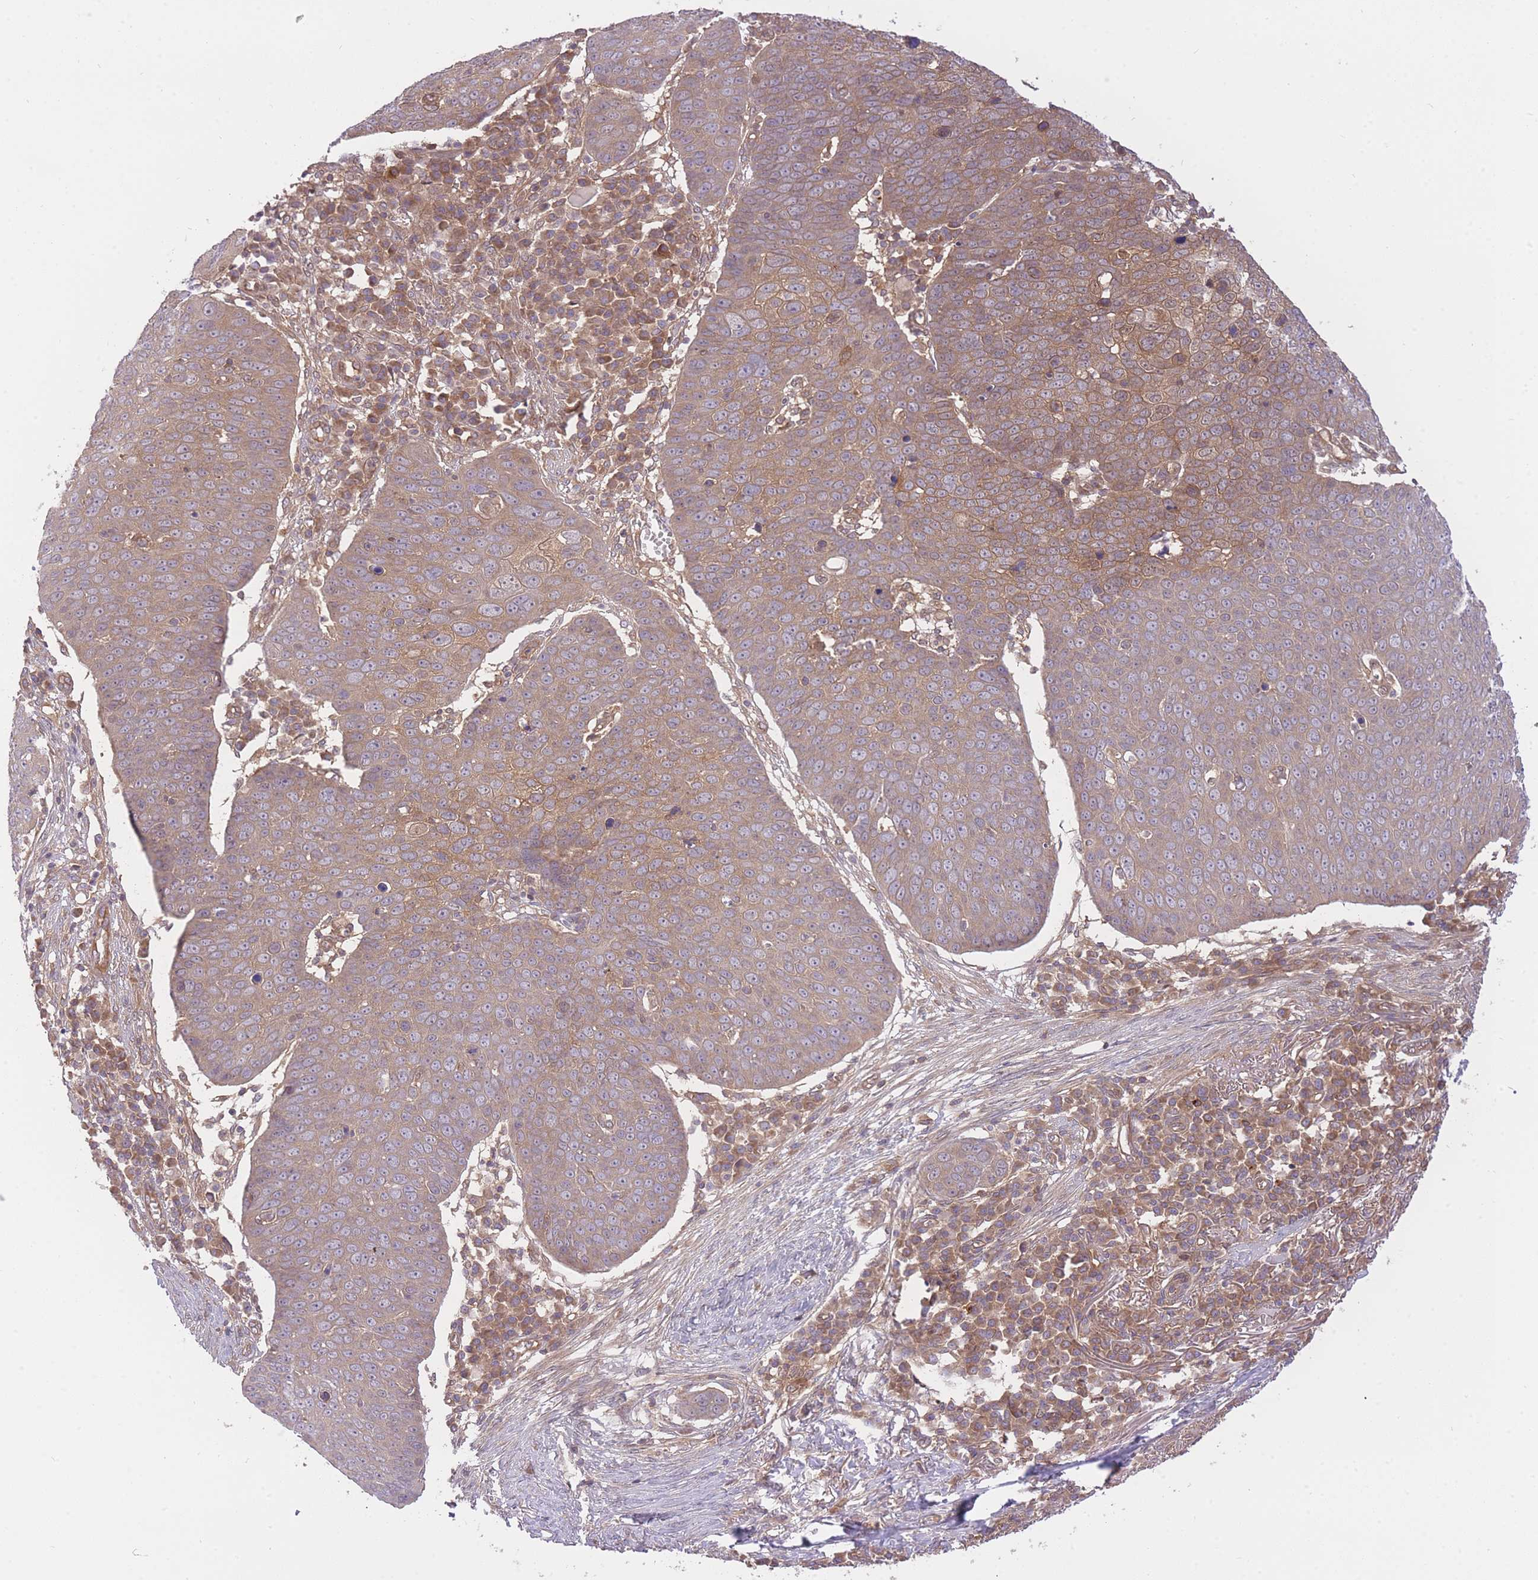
{"staining": {"intensity": "moderate", "quantity": "25%-75%", "location": "cytoplasmic/membranous"}, "tissue": "skin cancer", "cell_type": "Tumor cells", "image_type": "cancer", "snomed": [{"axis": "morphology", "description": "Squamous cell carcinoma, NOS"}, {"axis": "topography", "description": "Skin"}], "caption": "Immunohistochemistry histopathology image of human skin squamous cell carcinoma stained for a protein (brown), which exhibits medium levels of moderate cytoplasmic/membranous staining in about 25%-75% of tumor cells.", "gene": "PREP", "patient": {"sex": "male", "age": 71}}